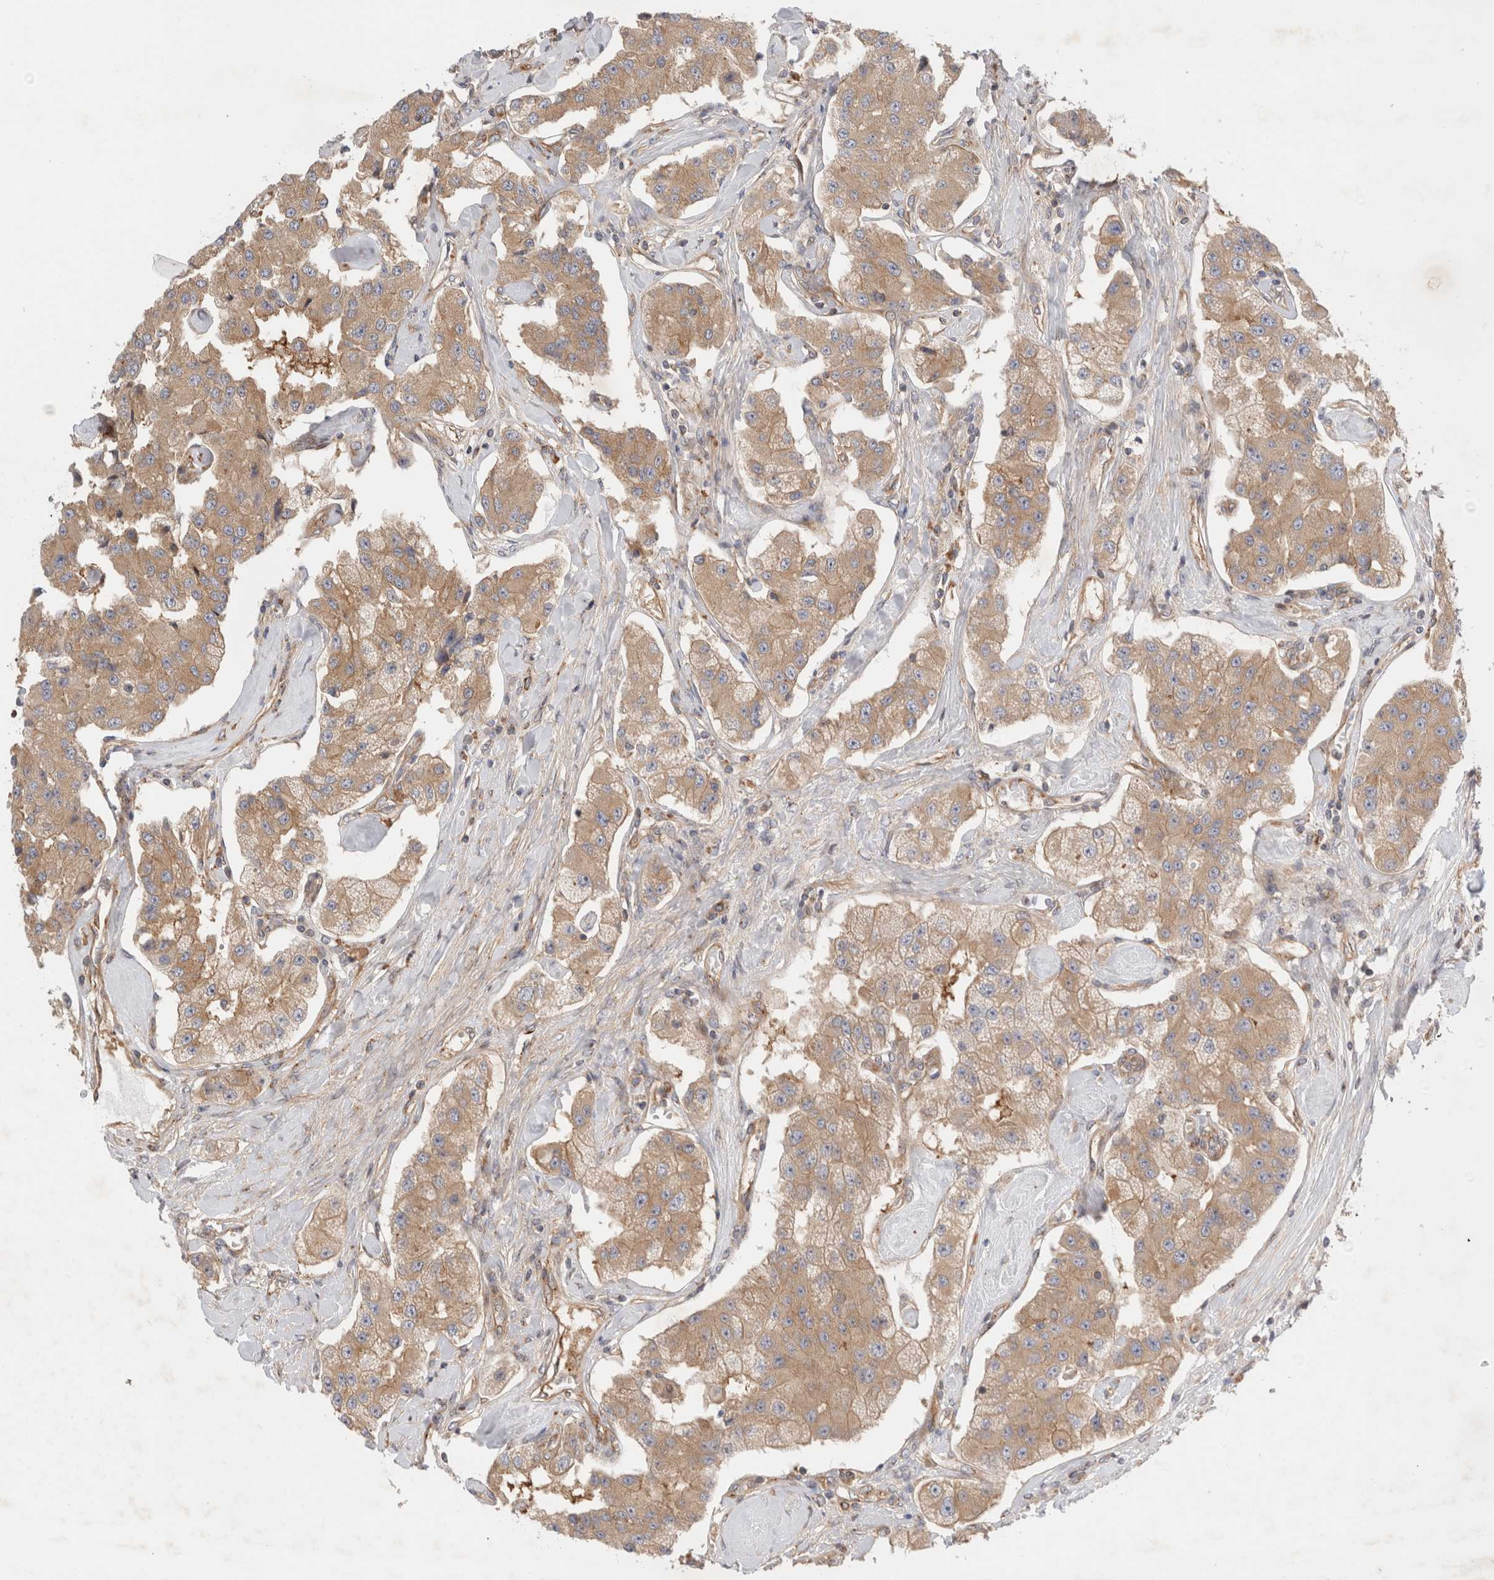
{"staining": {"intensity": "moderate", "quantity": ">75%", "location": "cytoplasmic/membranous"}, "tissue": "carcinoid", "cell_type": "Tumor cells", "image_type": "cancer", "snomed": [{"axis": "morphology", "description": "Carcinoid, malignant, NOS"}, {"axis": "topography", "description": "Pancreas"}], "caption": "High-magnification brightfield microscopy of carcinoid (malignant) stained with DAB (3,3'-diaminobenzidine) (brown) and counterstained with hematoxylin (blue). tumor cells exhibit moderate cytoplasmic/membranous staining is present in about>75% of cells.", "gene": "GPR150", "patient": {"sex": "male", "age": 41}}